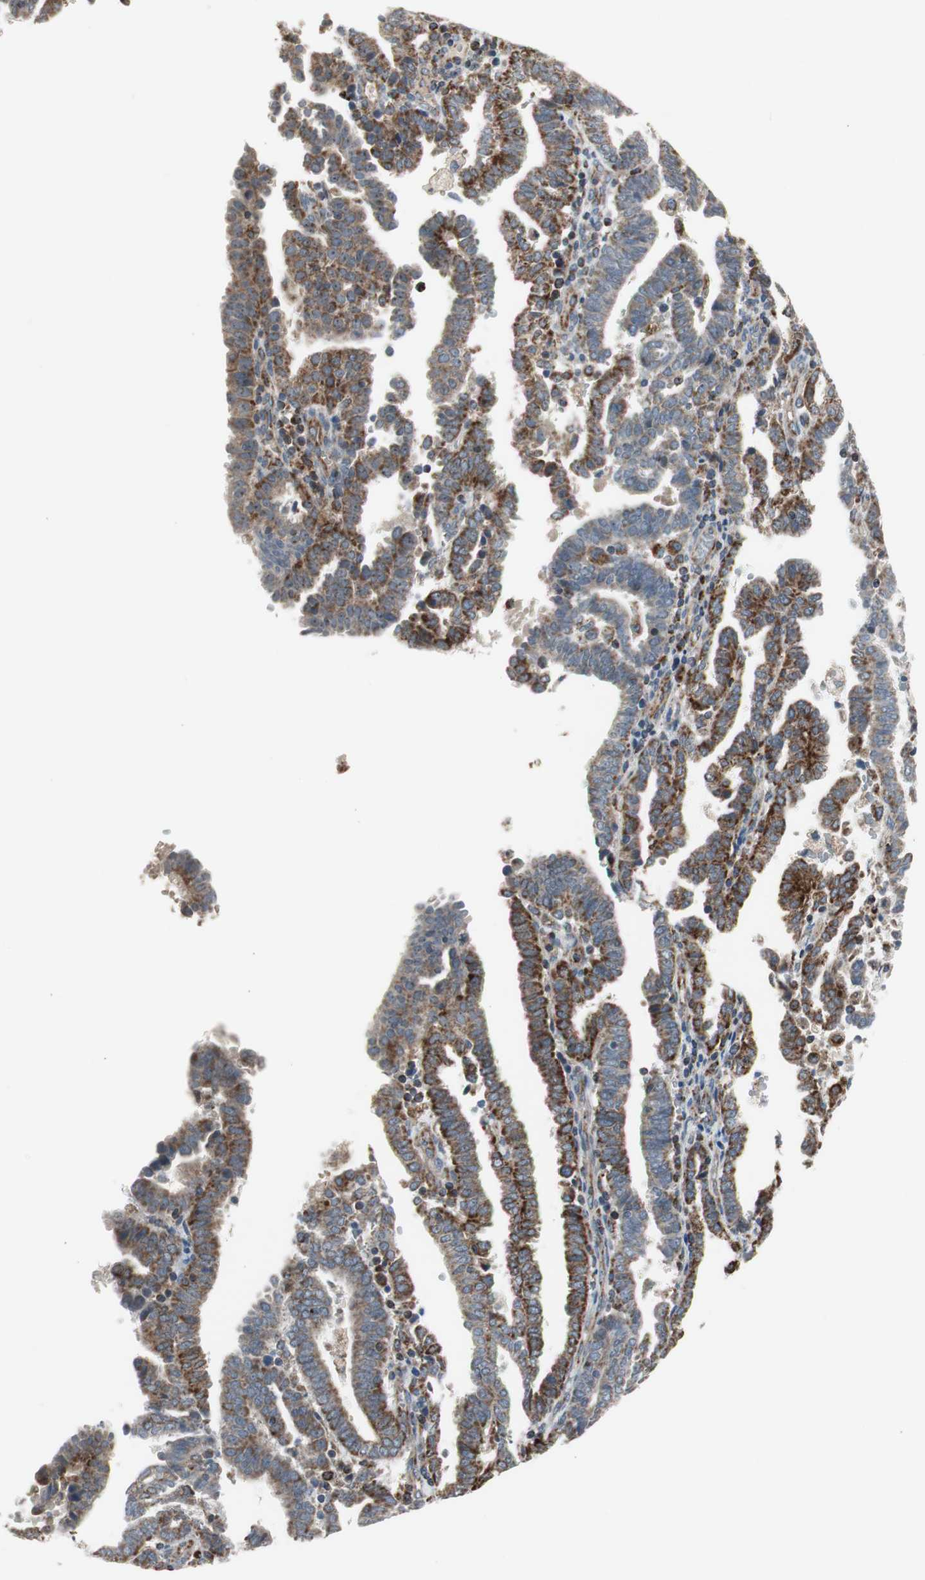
{"staining": {"intensity": "moderate", "quantity": ">75%", "location": "cytoplasmic/membranous"}, "tissue": "endometrial cancer", "cell_type": "Tumor cells", "image_type": "cancer", "snomed": [{"axis": "morphology", "description": "Adenocarcinoma, NOS"}, {"axis": "topography", "description": "Uterus"}], "caption": "DAB (3,3'-diaminobenzidine) immunohistochemical staining of endometrial adenocarcinoma demonstrates moderate cytoplasmic/membranous protein staining in approximately >75% of tumor cells.", "gene": "CPT1A", "patient": {"sex": "female", "age": 83}}